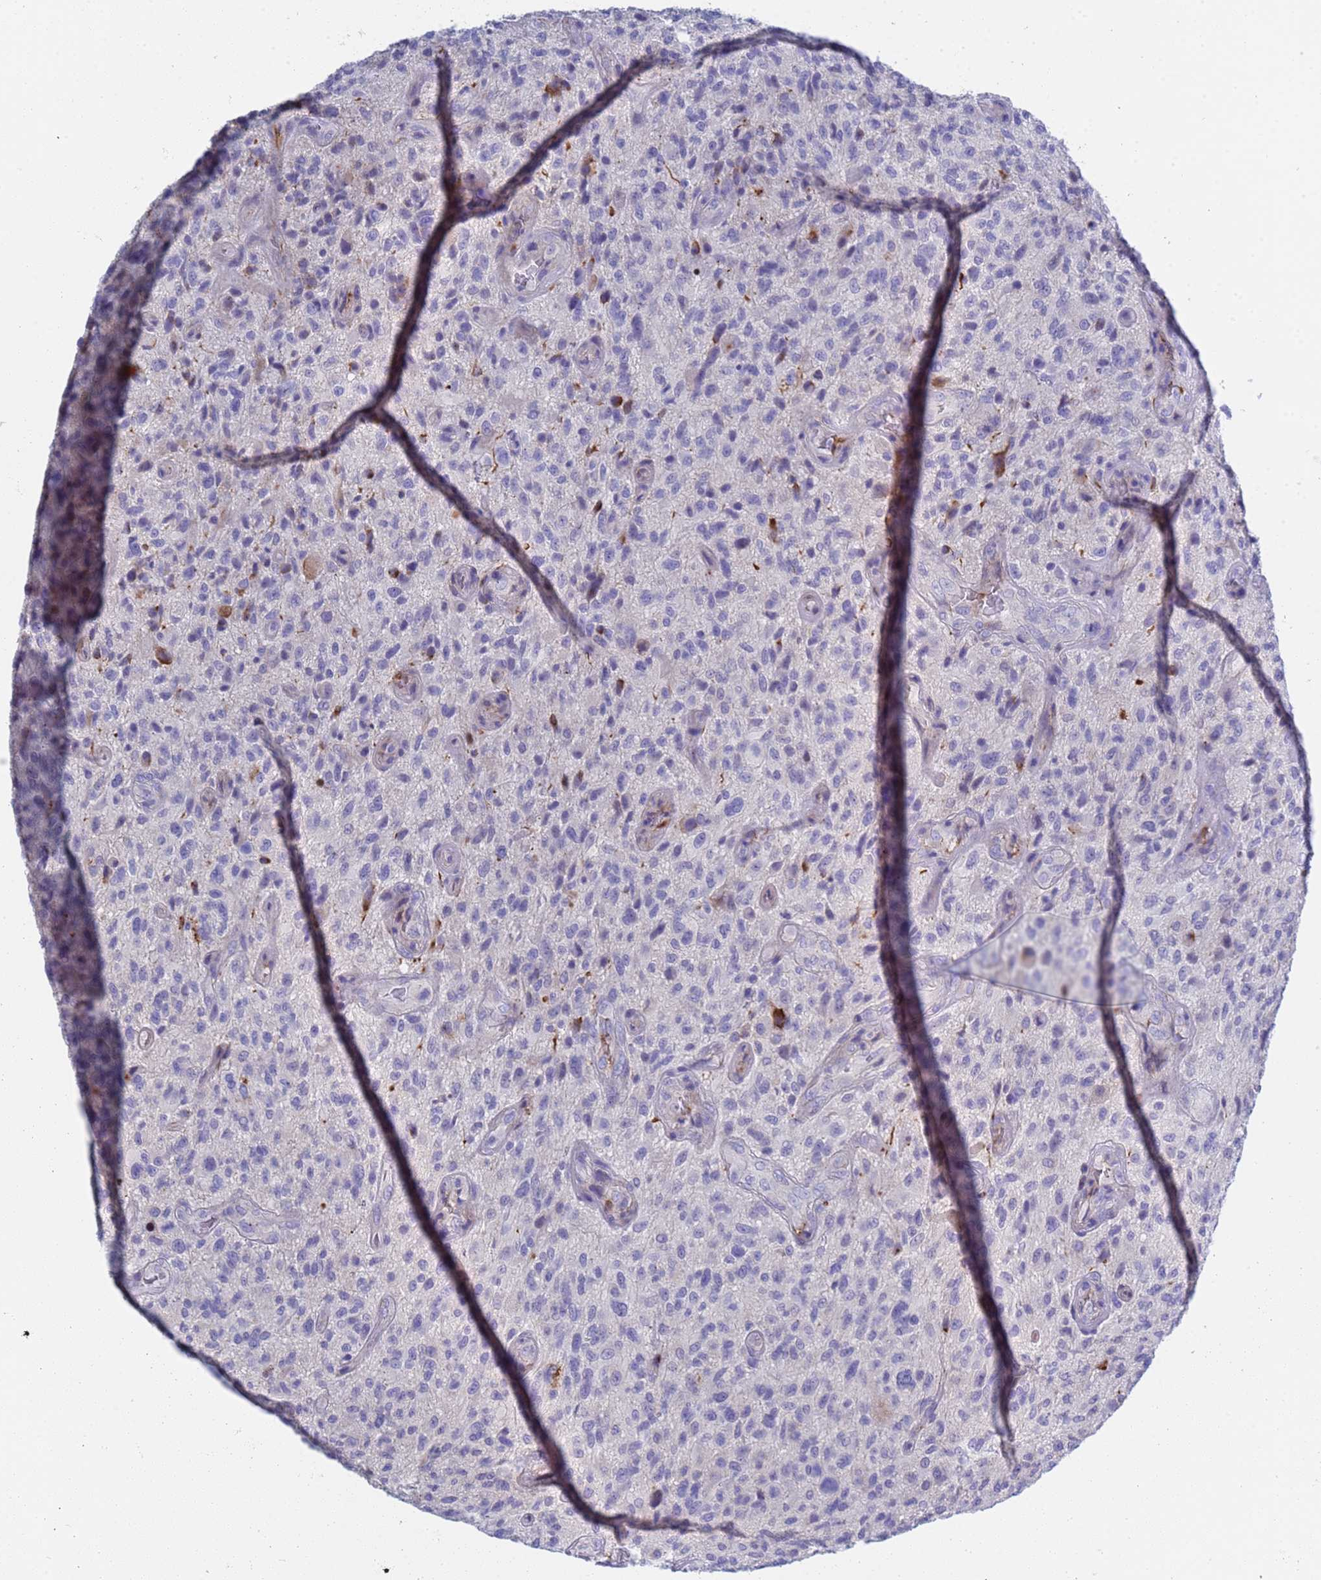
{"staining": {"intensity": "negative", "quantity": "none", "location": "none"}, "tissue": "glioma", "cell_type": "Tumor cells", "image_type": "cancer", "snomed": [{"axis": "morphology", "description": "Glioma, malignant, High grade"}, {"axis": "topography", "description": "Brain"}], "caption": "Histopathology image shows no protein staining in tumor cells of malignant glioma (high-grade) tissue.", "gene": "C4orf46", "patient": {"sex": "male", "age": 47}}